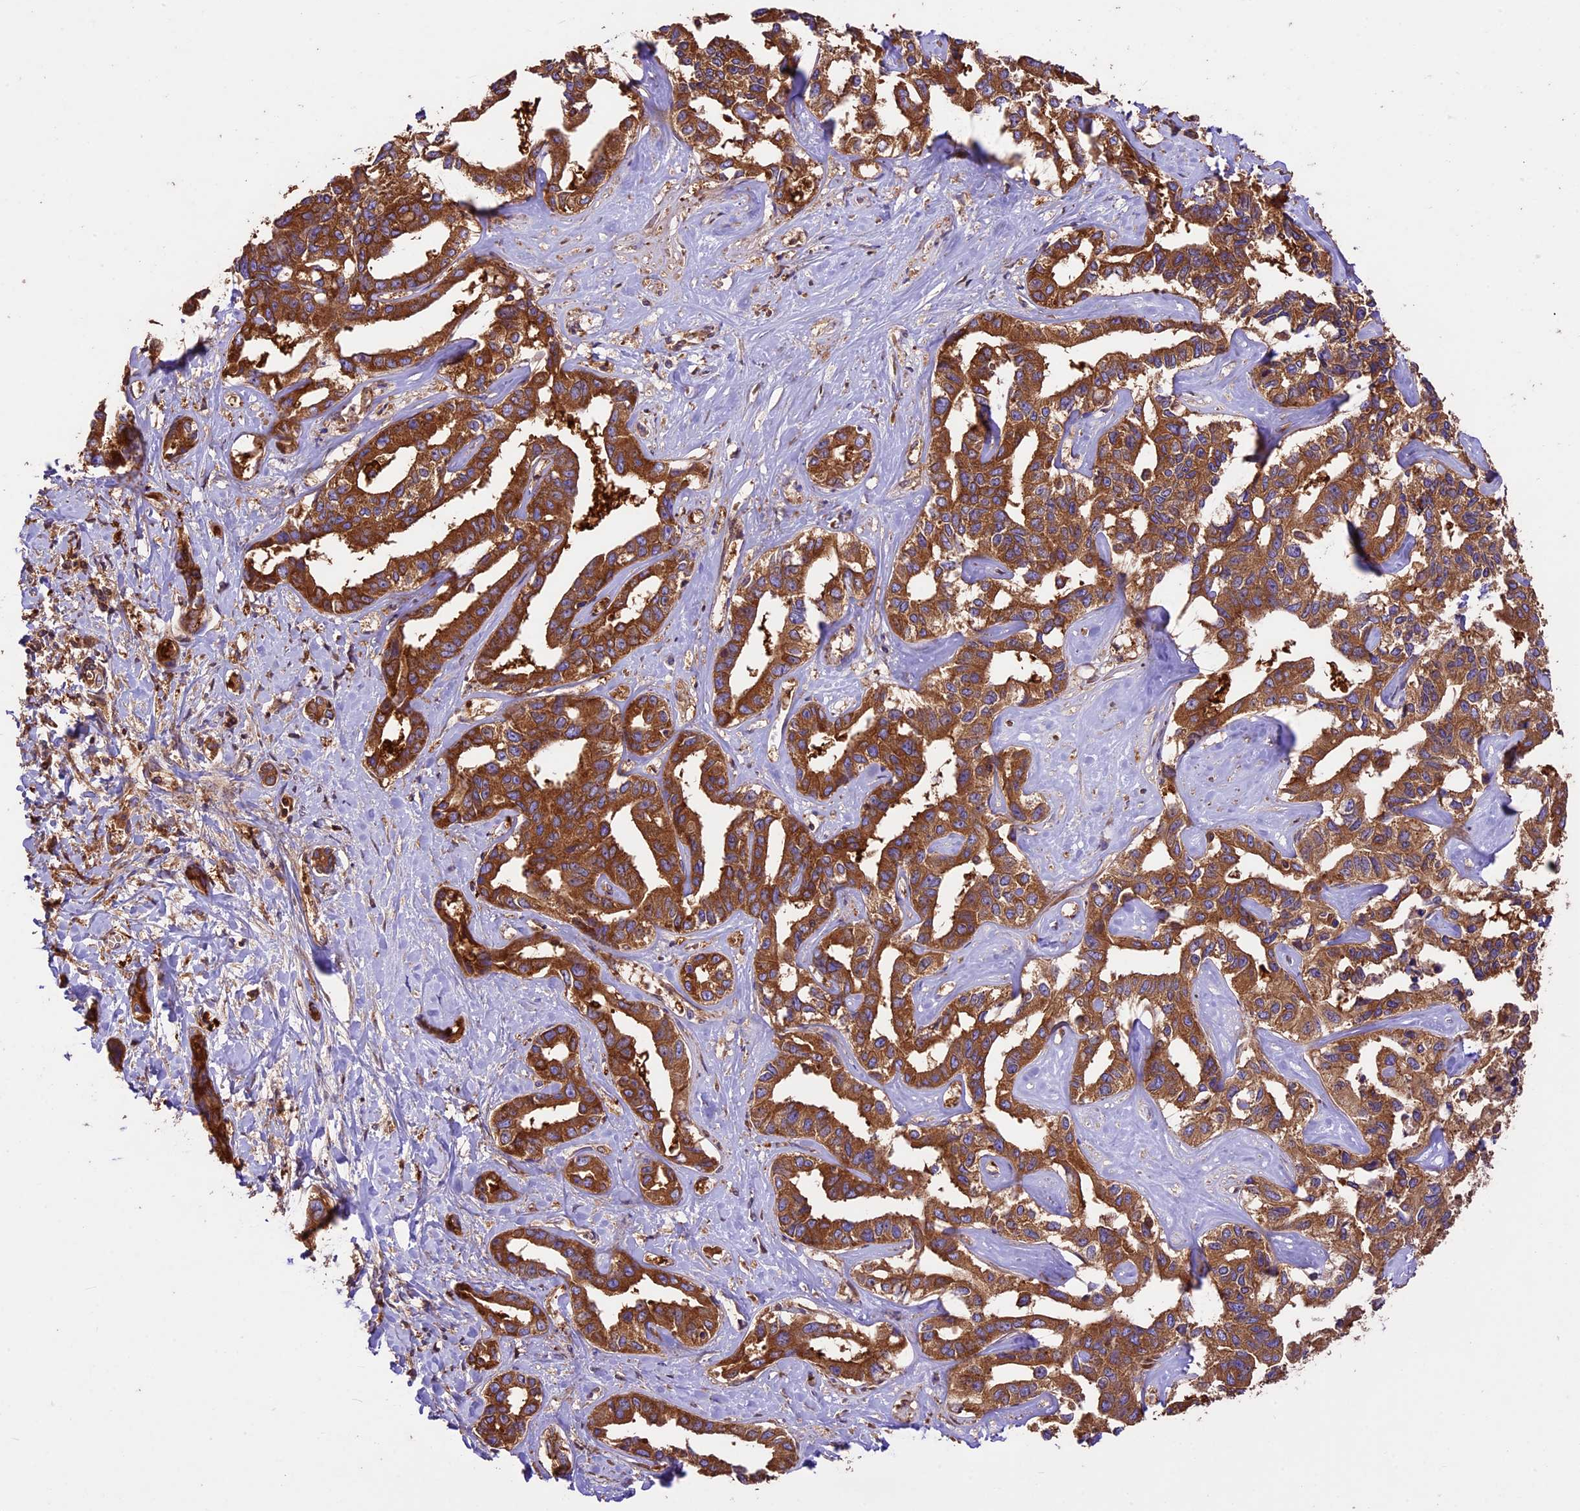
{"staining": {"intensity": "strong", "quantity": ">75%", "location": "cytoplasmic/membranous"}, "tissue": "liver cancer", "cell_type": "Tumor cells", "image_type": "cancer", "snomed": [{"axis": "morphology", "description": "Cholangiocarcinoma"}, {"axis": "topography", "description": "Liver"}], "caption": "Protein staining exhibits strong cytoplasmic/membranous expression in approximately >75% of tumor cells in liver cancer.", "gene": "KARS1", "patient": {"sex": "male", "age": 59}}